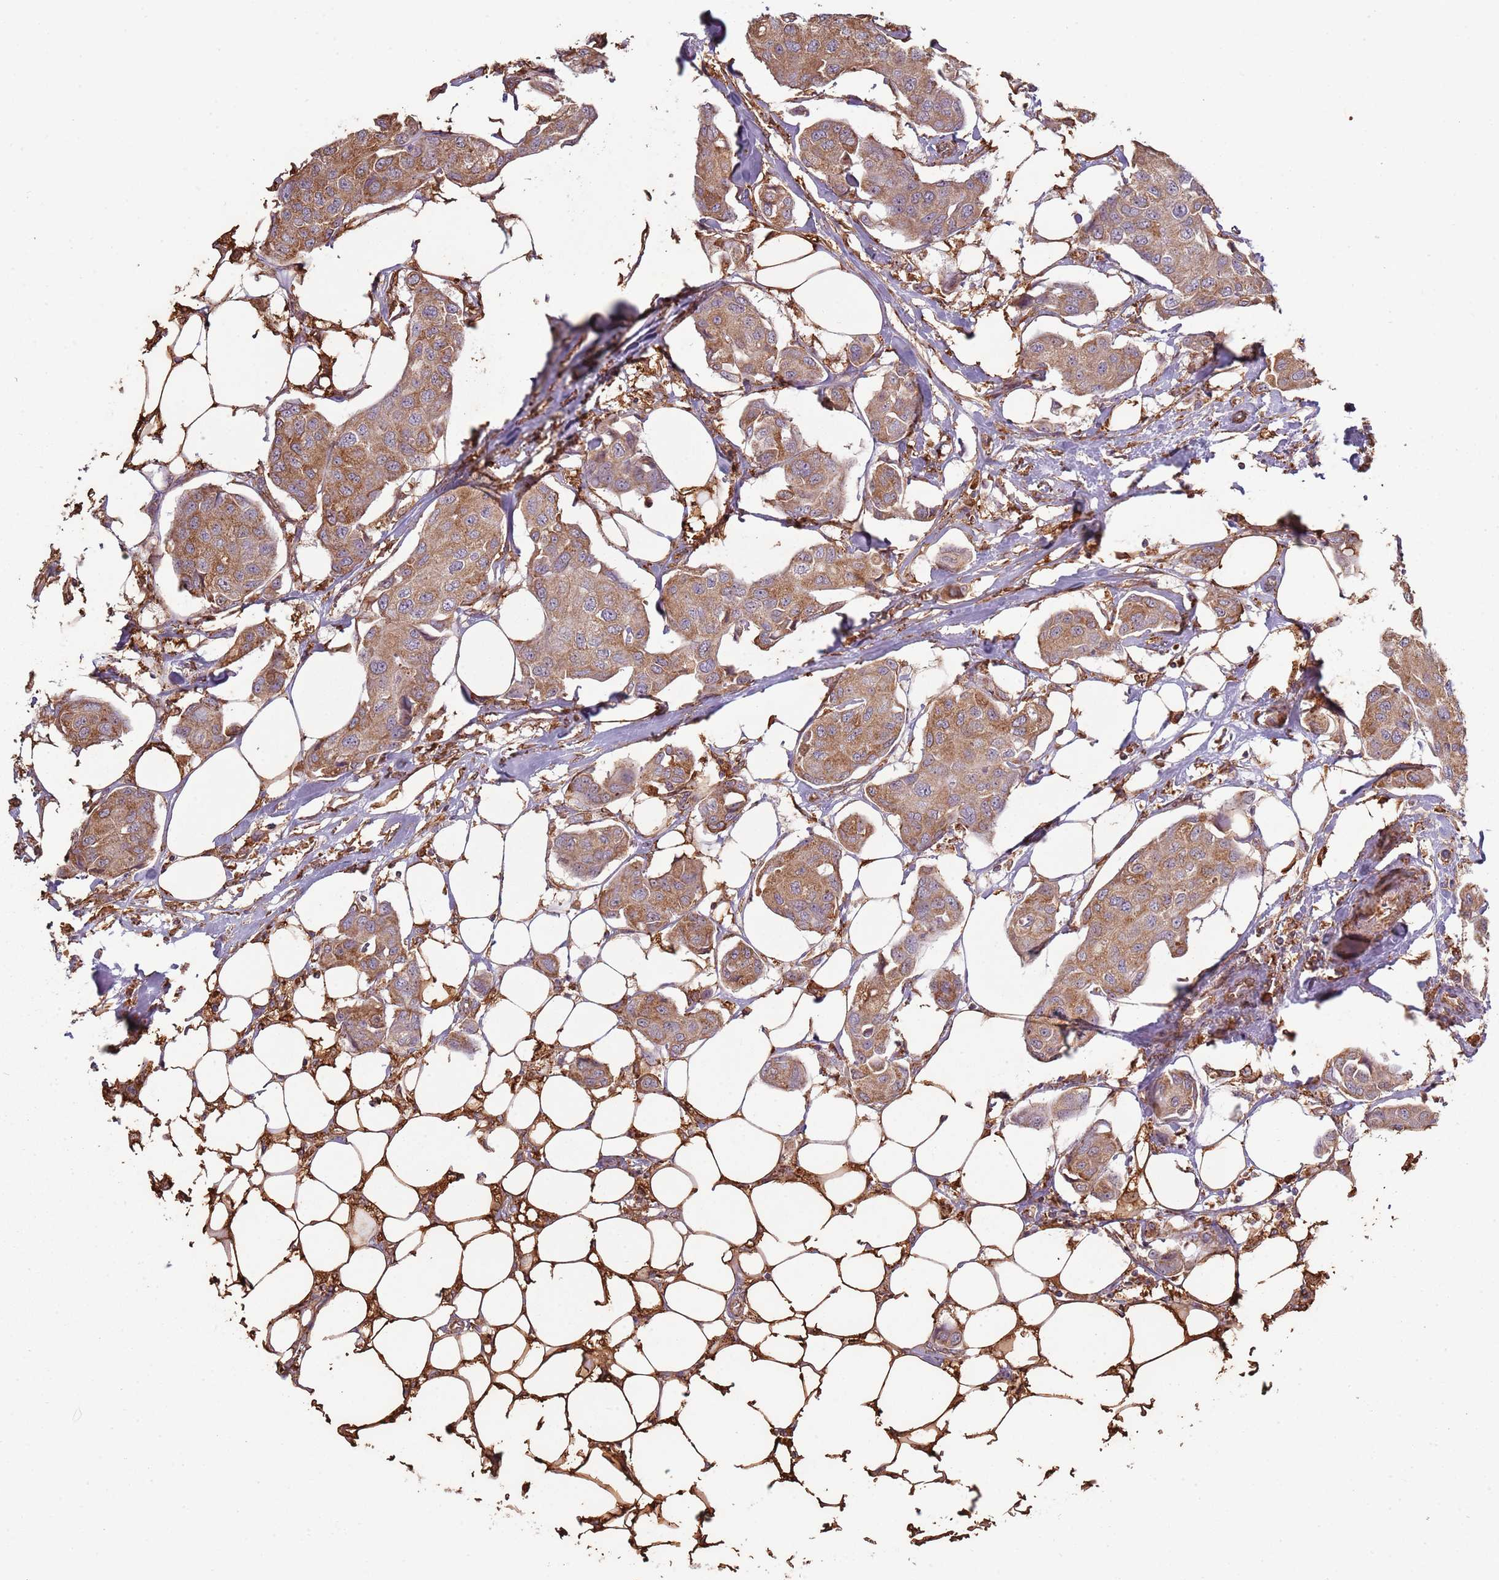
{"staining": {"intensity": "moderate", "quantity": ">75%", "location": "cytoplasmic/membranous"}, "tissue": "breast cancer", "cell_type": "Tumor cells", "image_type": "cancer", "snomed": [{"axis": "morphology", "description": "Duct carcinoma"}, {"axis": "topography", "description": "Breast"}, {"axis": "topography", "description": "Lymph node"}], "caption": "Immunohistochemistry (IHC) (DAB (3,3'-diaminobenzidine)) staining of human breast infiltrating ductal carcinoma demonstrates moderate cytoplasmic/membranous protein staining in approximately >75% of tumor cells. The staining was performed using DAB (3,3'-diaminobenzidine) to visualize the protein expression in brown, while the nuclei were stained in blue with hematoxylin (Magnification: 20x).", "gene": "ATOSB", "patient": {"sex": "female", "age": 80}}